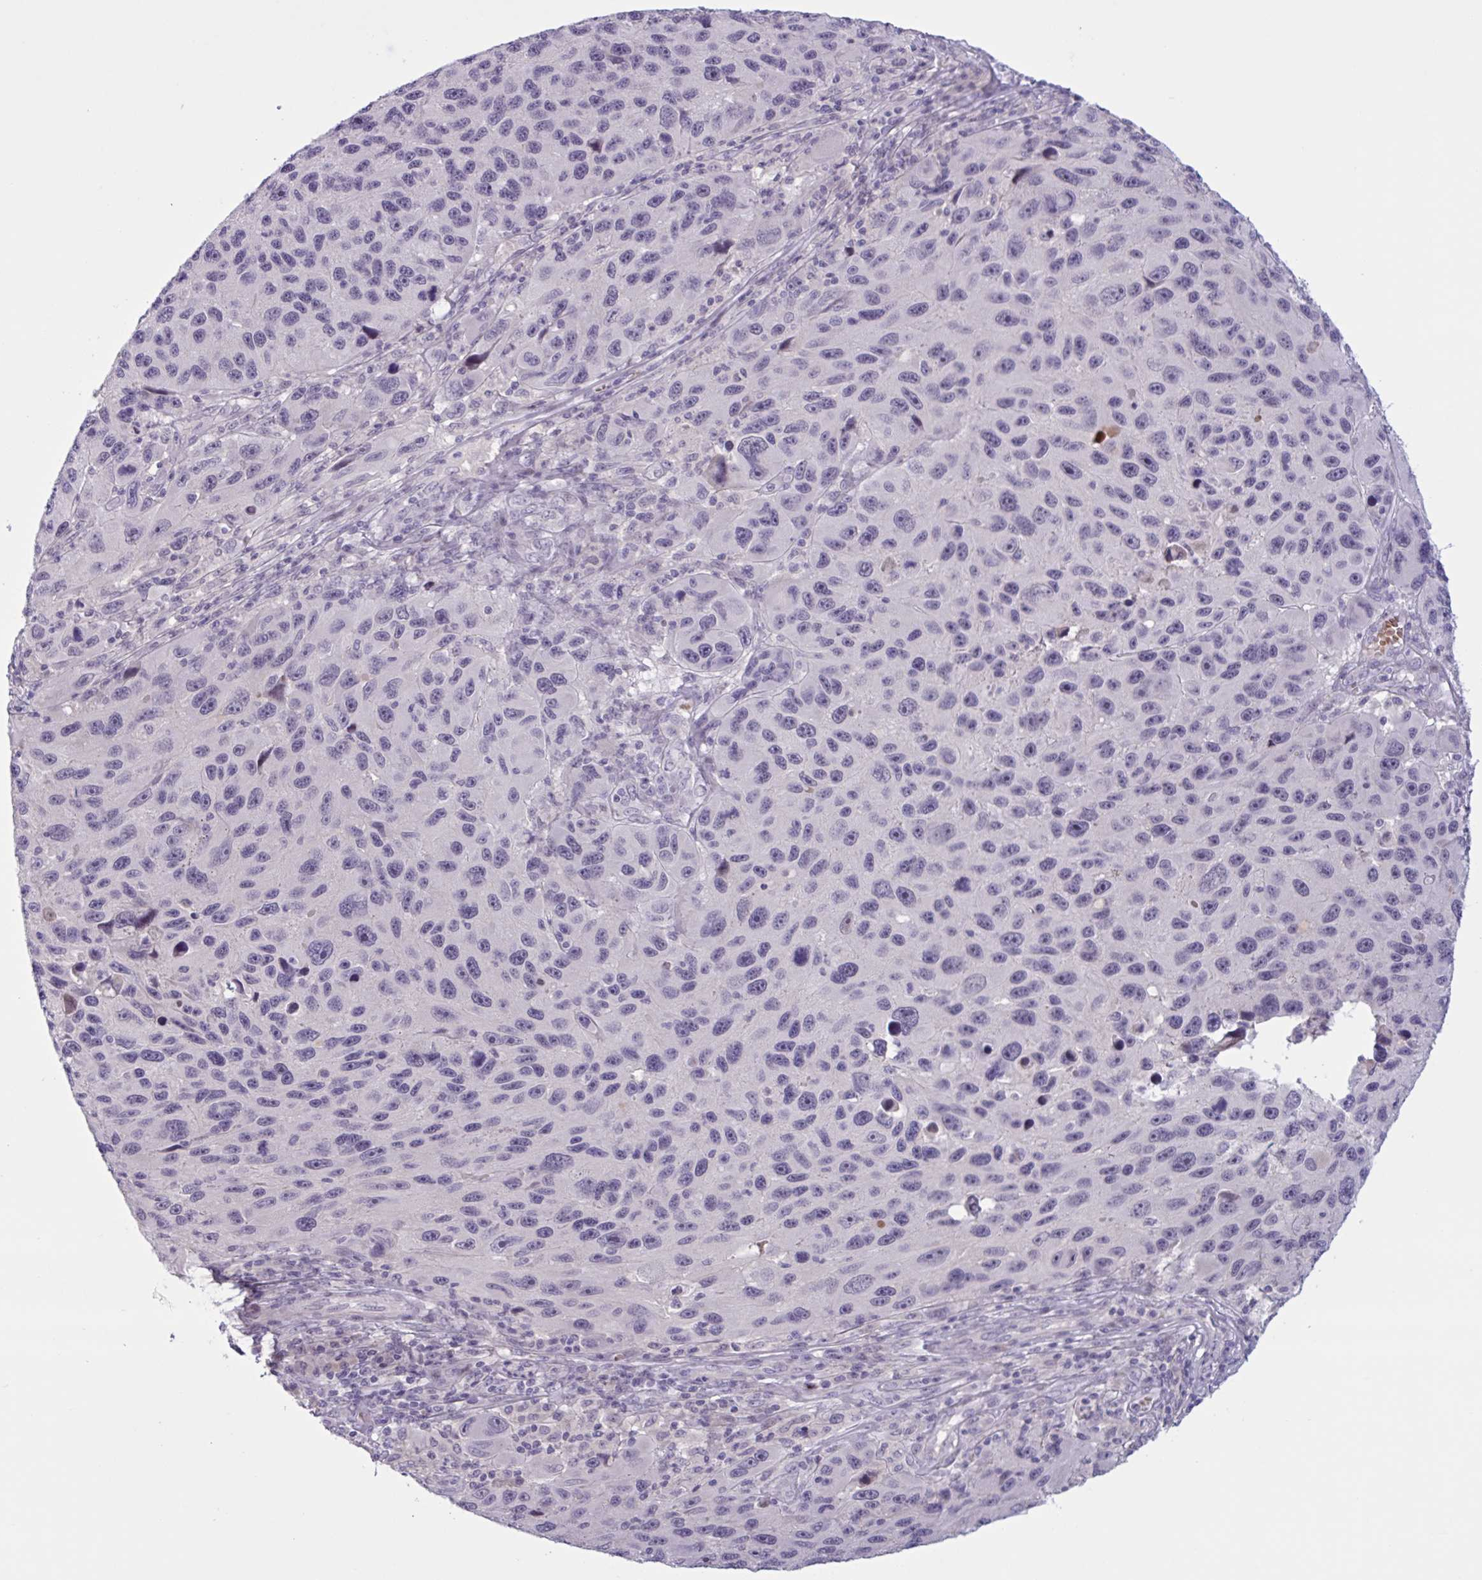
{"staining": {"intensity": "negative", "quantity": "none", "location": "none"}, "tissue": "melanoma", "cell_type": "Tumor cells", "image_type": "cancer", "snomed": [{"axis": "morphology", "description": "Malignant melanoma, NOS"}, {"axis": "topography", "description": "Skin"}], "caption": "Immunohistochemistry (IHC) of malignant melanoma shows no expression in tumor cells. Brightfield microscopy of immunohistochemistry stained with DAB (brown) and hematoxylin (blue), captured at high magnification.", "gene": "RFPL4B", "patient": {"sex": "male", "age": 53}}